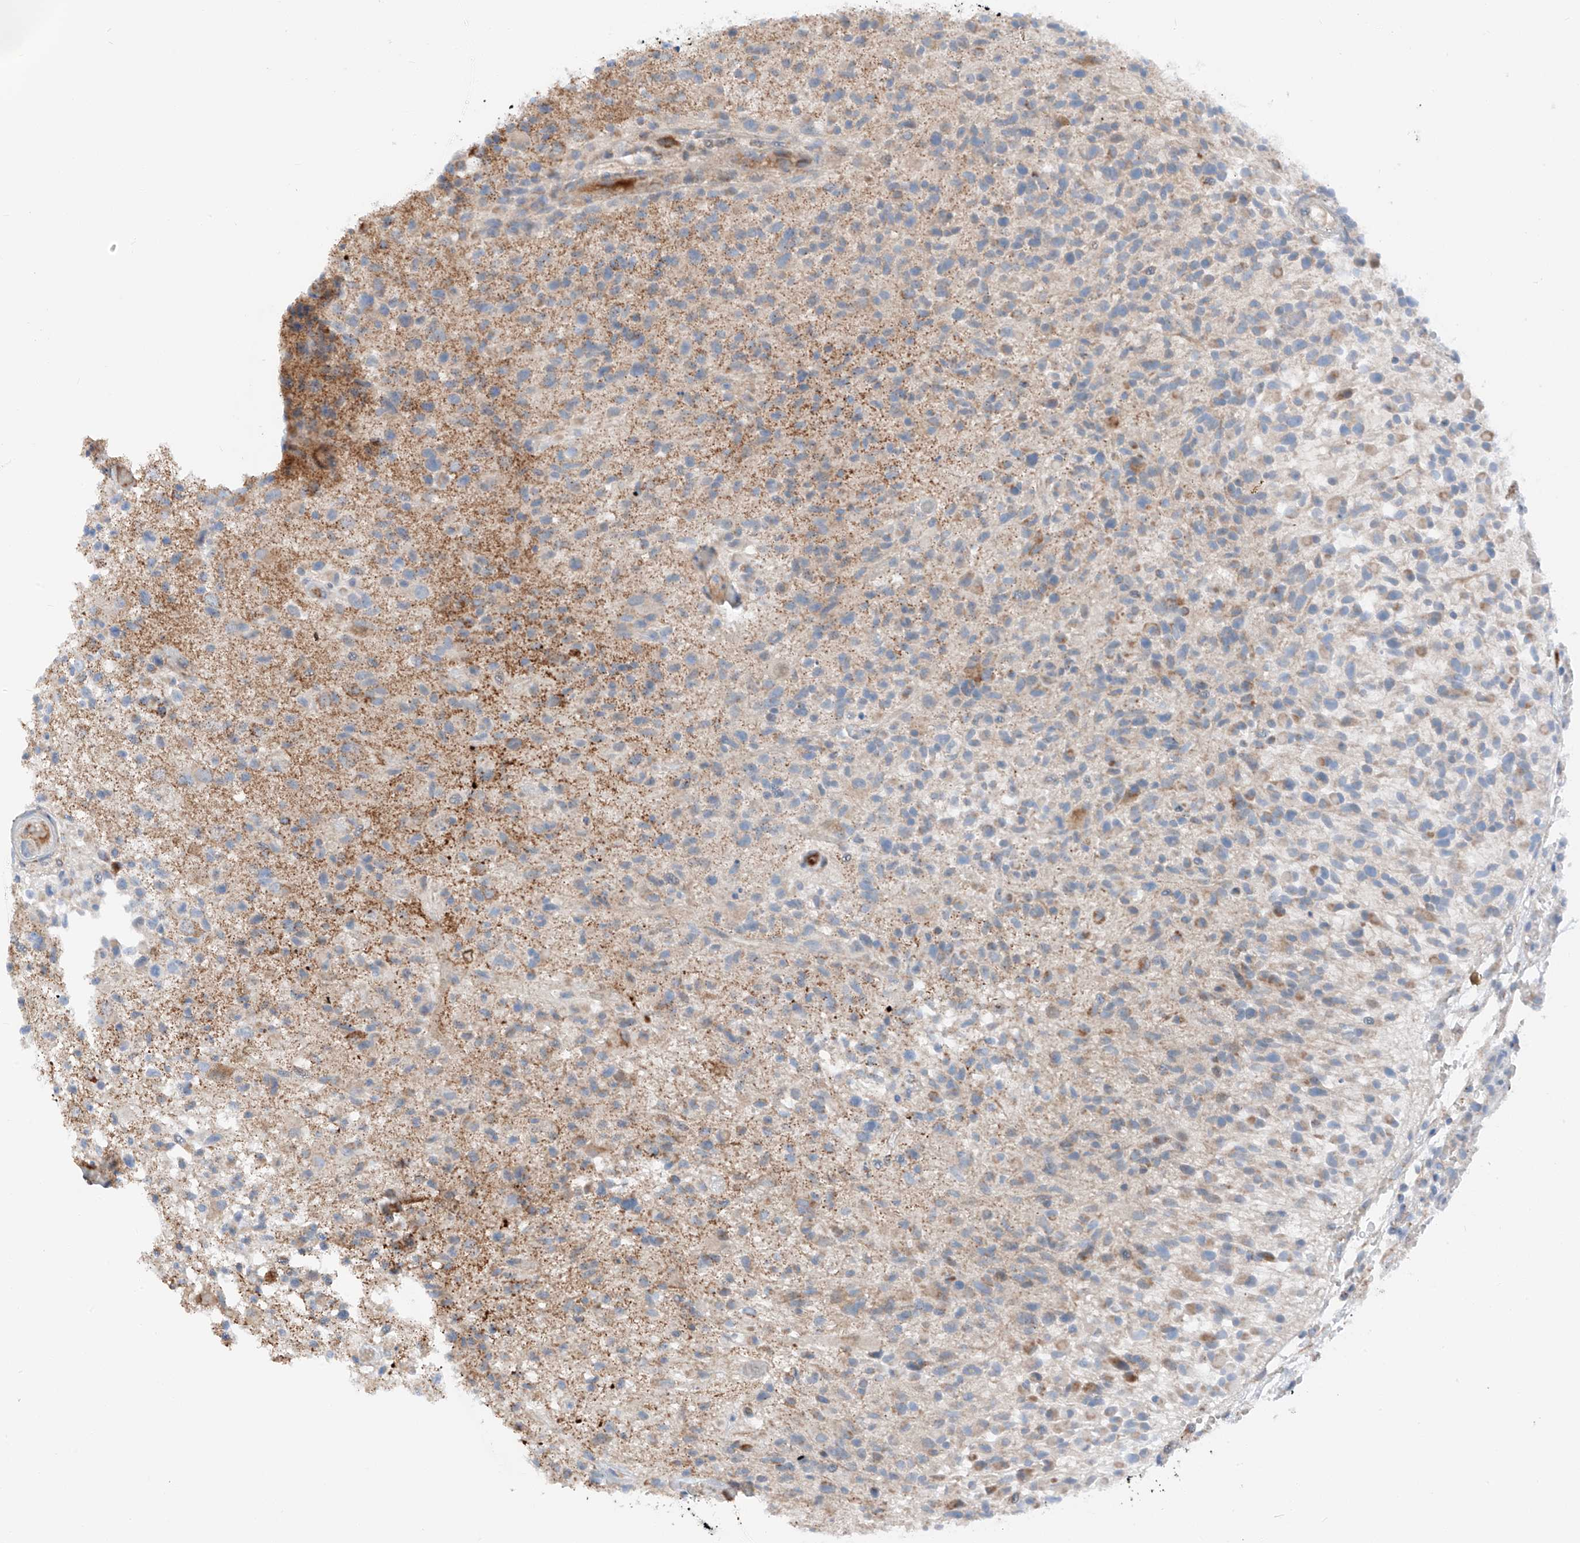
{"staining": {"intensity": "strong", "quantity": "<25%", "location": "cytoplasmic/membranous"}, "tissue": "glioma", "cell_type": "Tumor cells", "image_type": "cancer", "snomed": [{"axis": "morphology", "description": "Glioma, malignant, High grade"}, {"axis": "morphology", "description": "Glioblastoma, NOS"}, {"axis": "topography", "description": "Brain"}], "caption": "About <25% of tumor cells in glioblastoma show strong cytoplasmic/membranous protein expression as visualized by brown immunohistochemical staining.", "gene": "MRAP", "patient": {"sex": "male", "age": 60}}